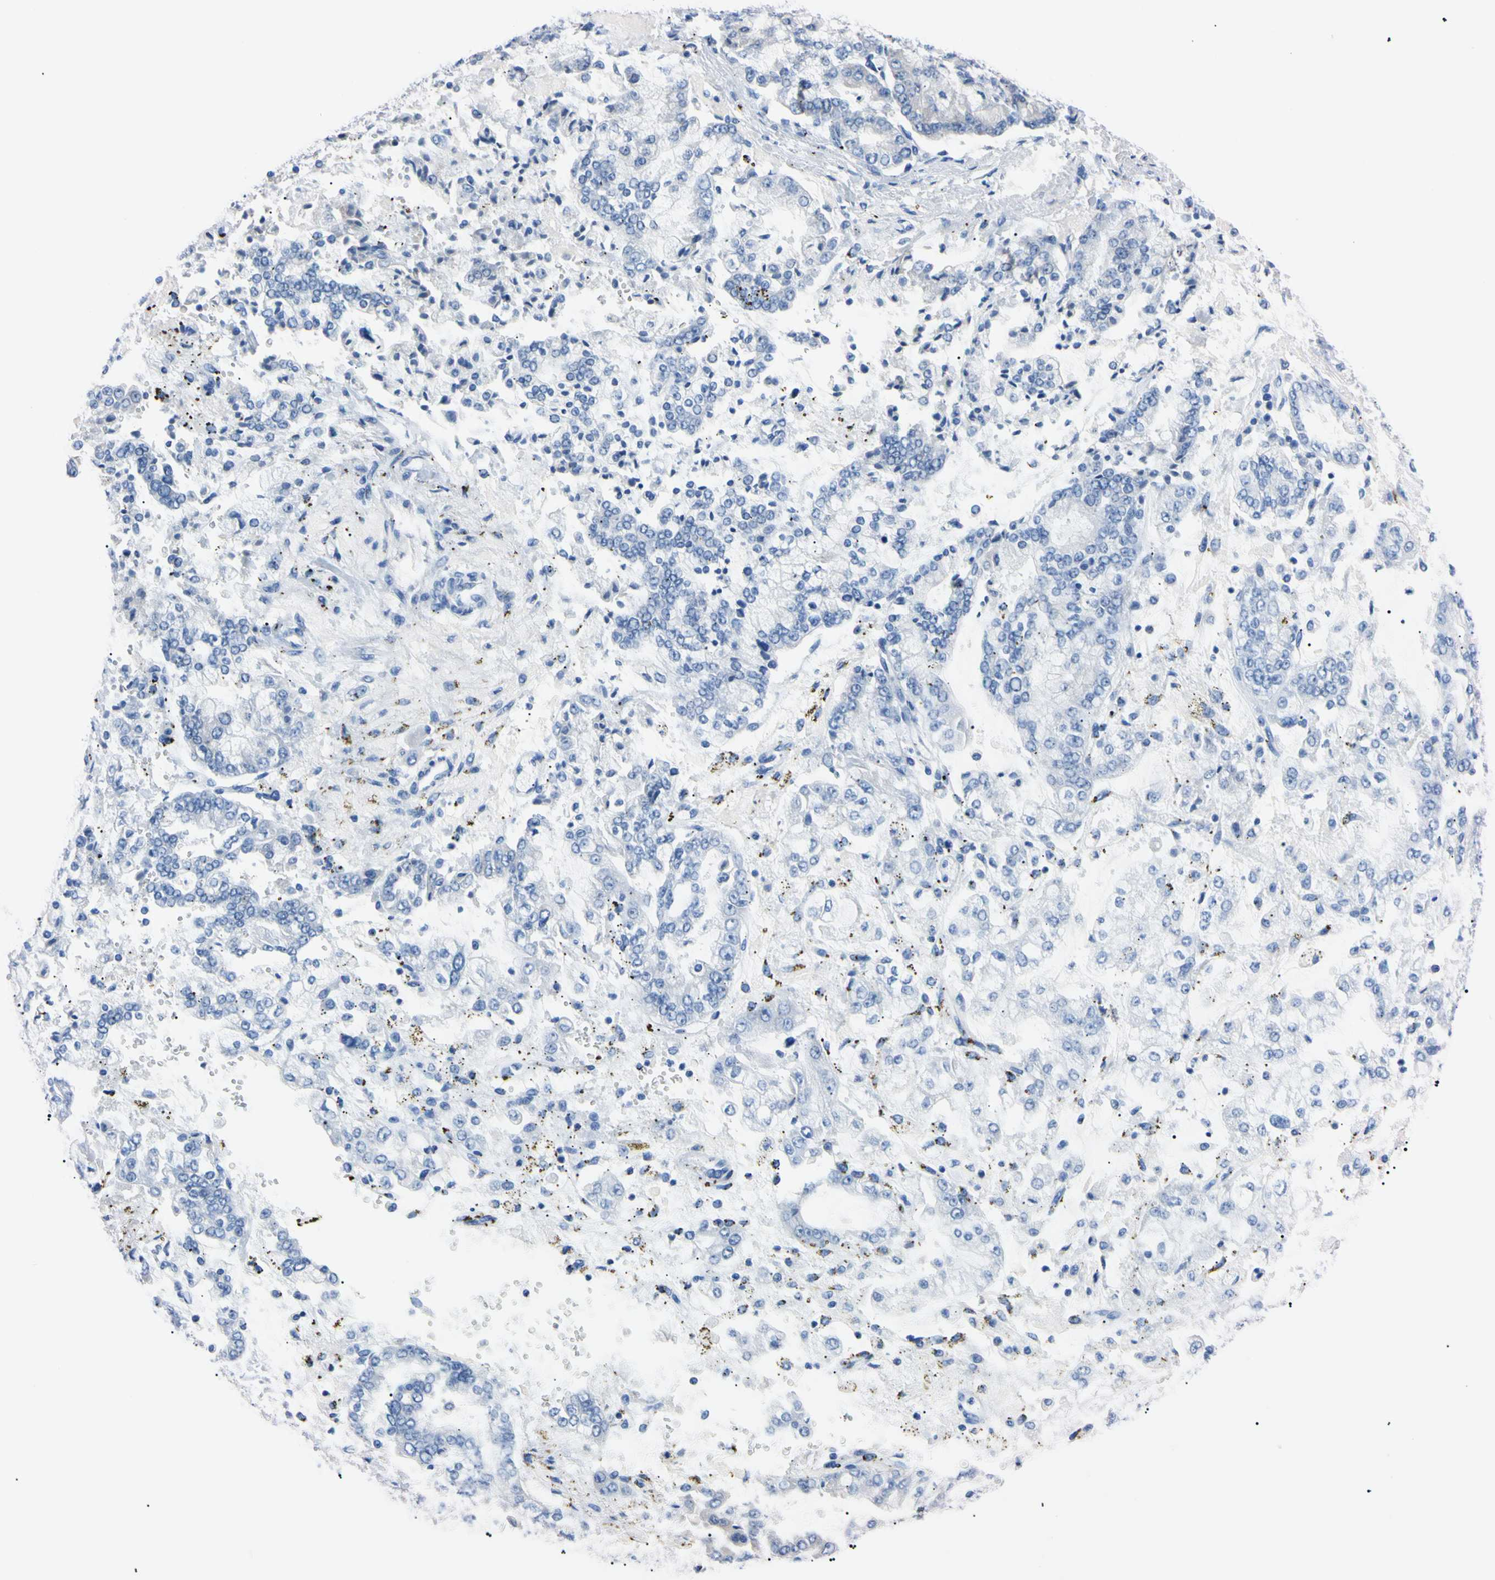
{"staining": {"intensity": "negative", "quantity": "none", "location": "none"}, "tissue": "stomach cancer", "cell_type": "Tumor cells", "image_type": "cancer", "snomed": [{"axis": "morphology", "description": "Adenocarcinoma, NOS"}, {"axis": "topography", "description": "Stomach"}], "caption": "The histopathology image demonstrates no staining of tumor cells in adenocarcinoma (stomach).", "gene": "PNKD", "patient": {"sex": "male", "age": 76}}